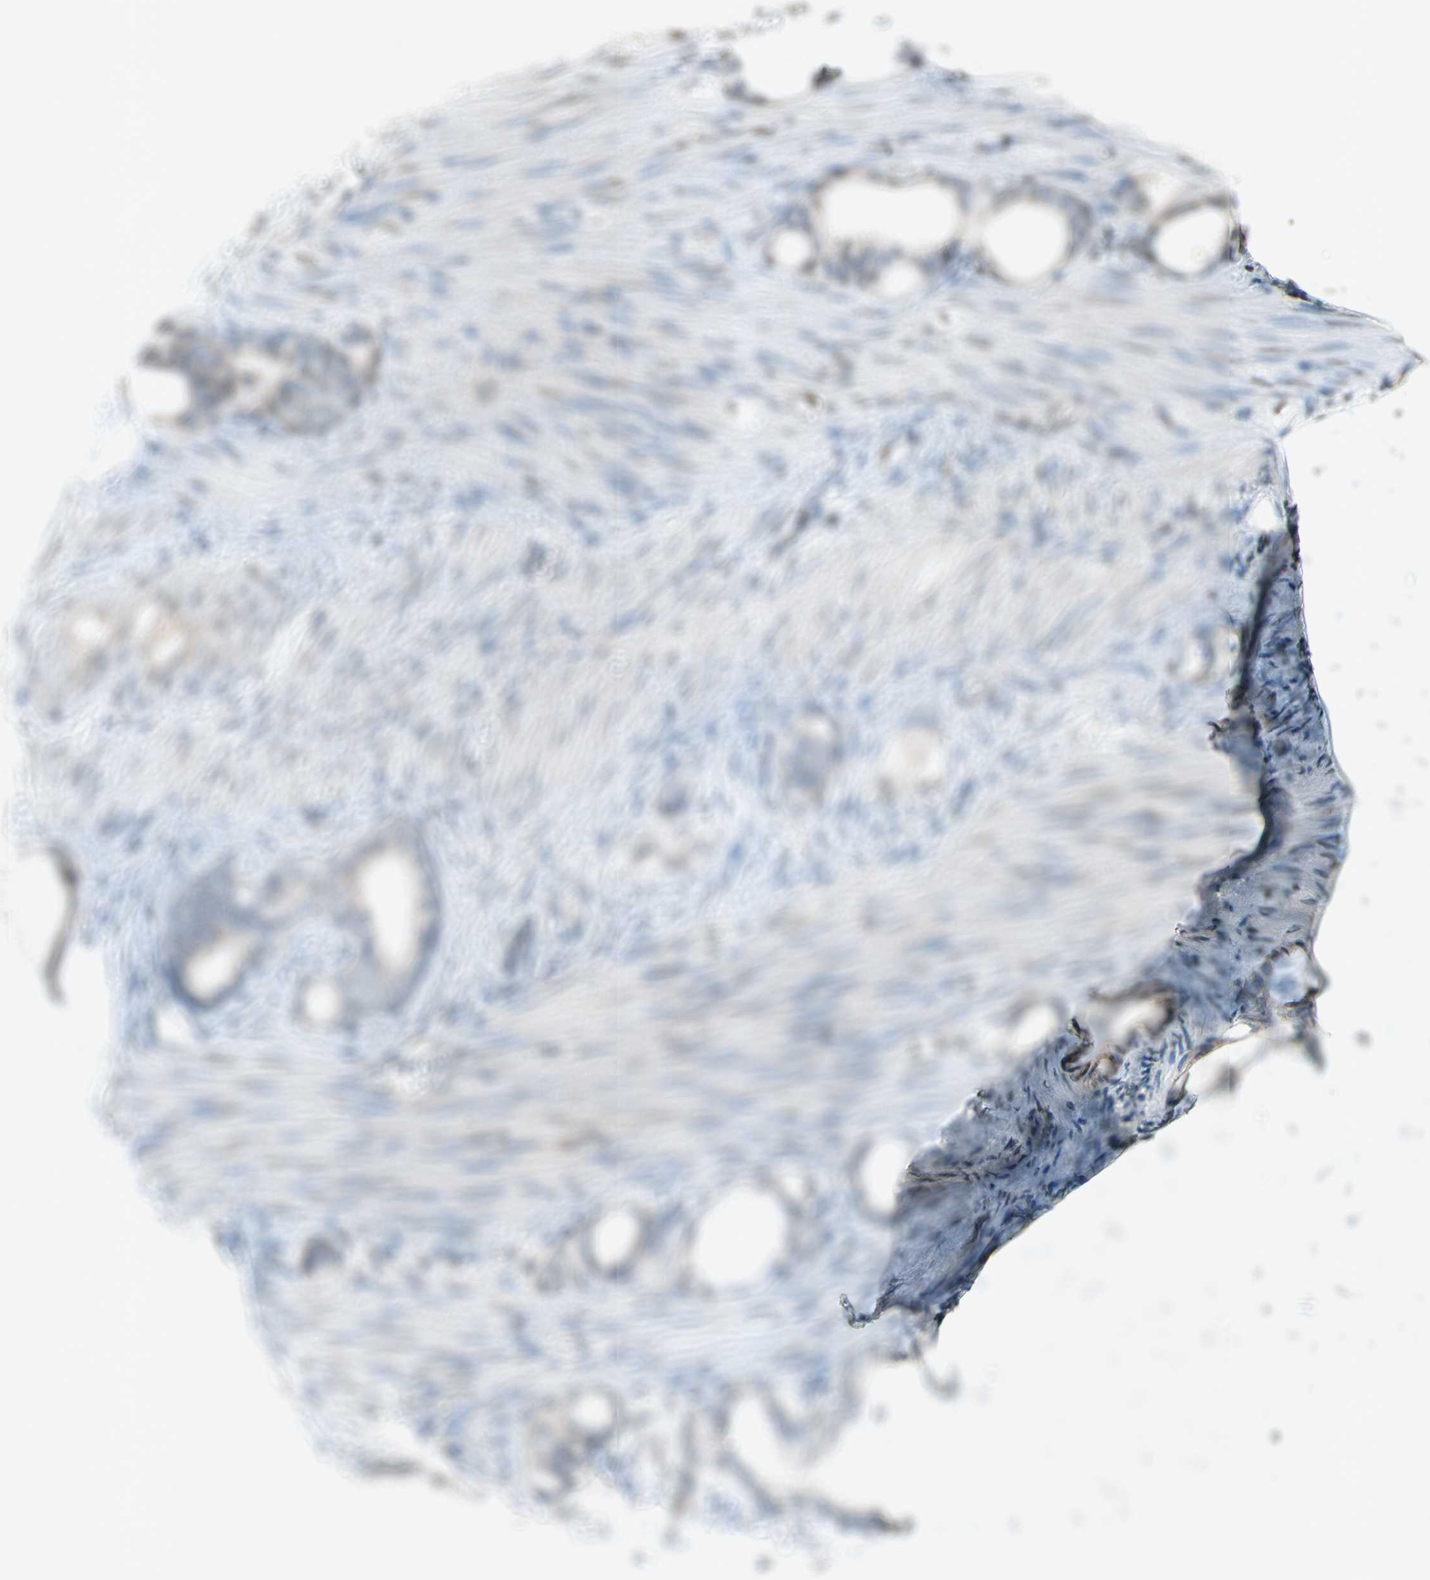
{"staining": {"intensity": "weak", "quantity": ">75%", "location": "cytoplasmic/membranous"}, "tissue": "stomach cancer", "cell_type": "Tumor cells", "image_type": "cancer", "snomed": [{"axis": "morphology", "description": "Adenocarcinoma, NOS"}, {"axis": "topography", "description": "Stomach"}], "caption": "A low amount of weak cytoplasmic/membranous expression is identified in about >75% of tumor cells in stomach cancer tissue.", "gene": "CLDN11", "patient": {"sex": "female", "age": 75}}